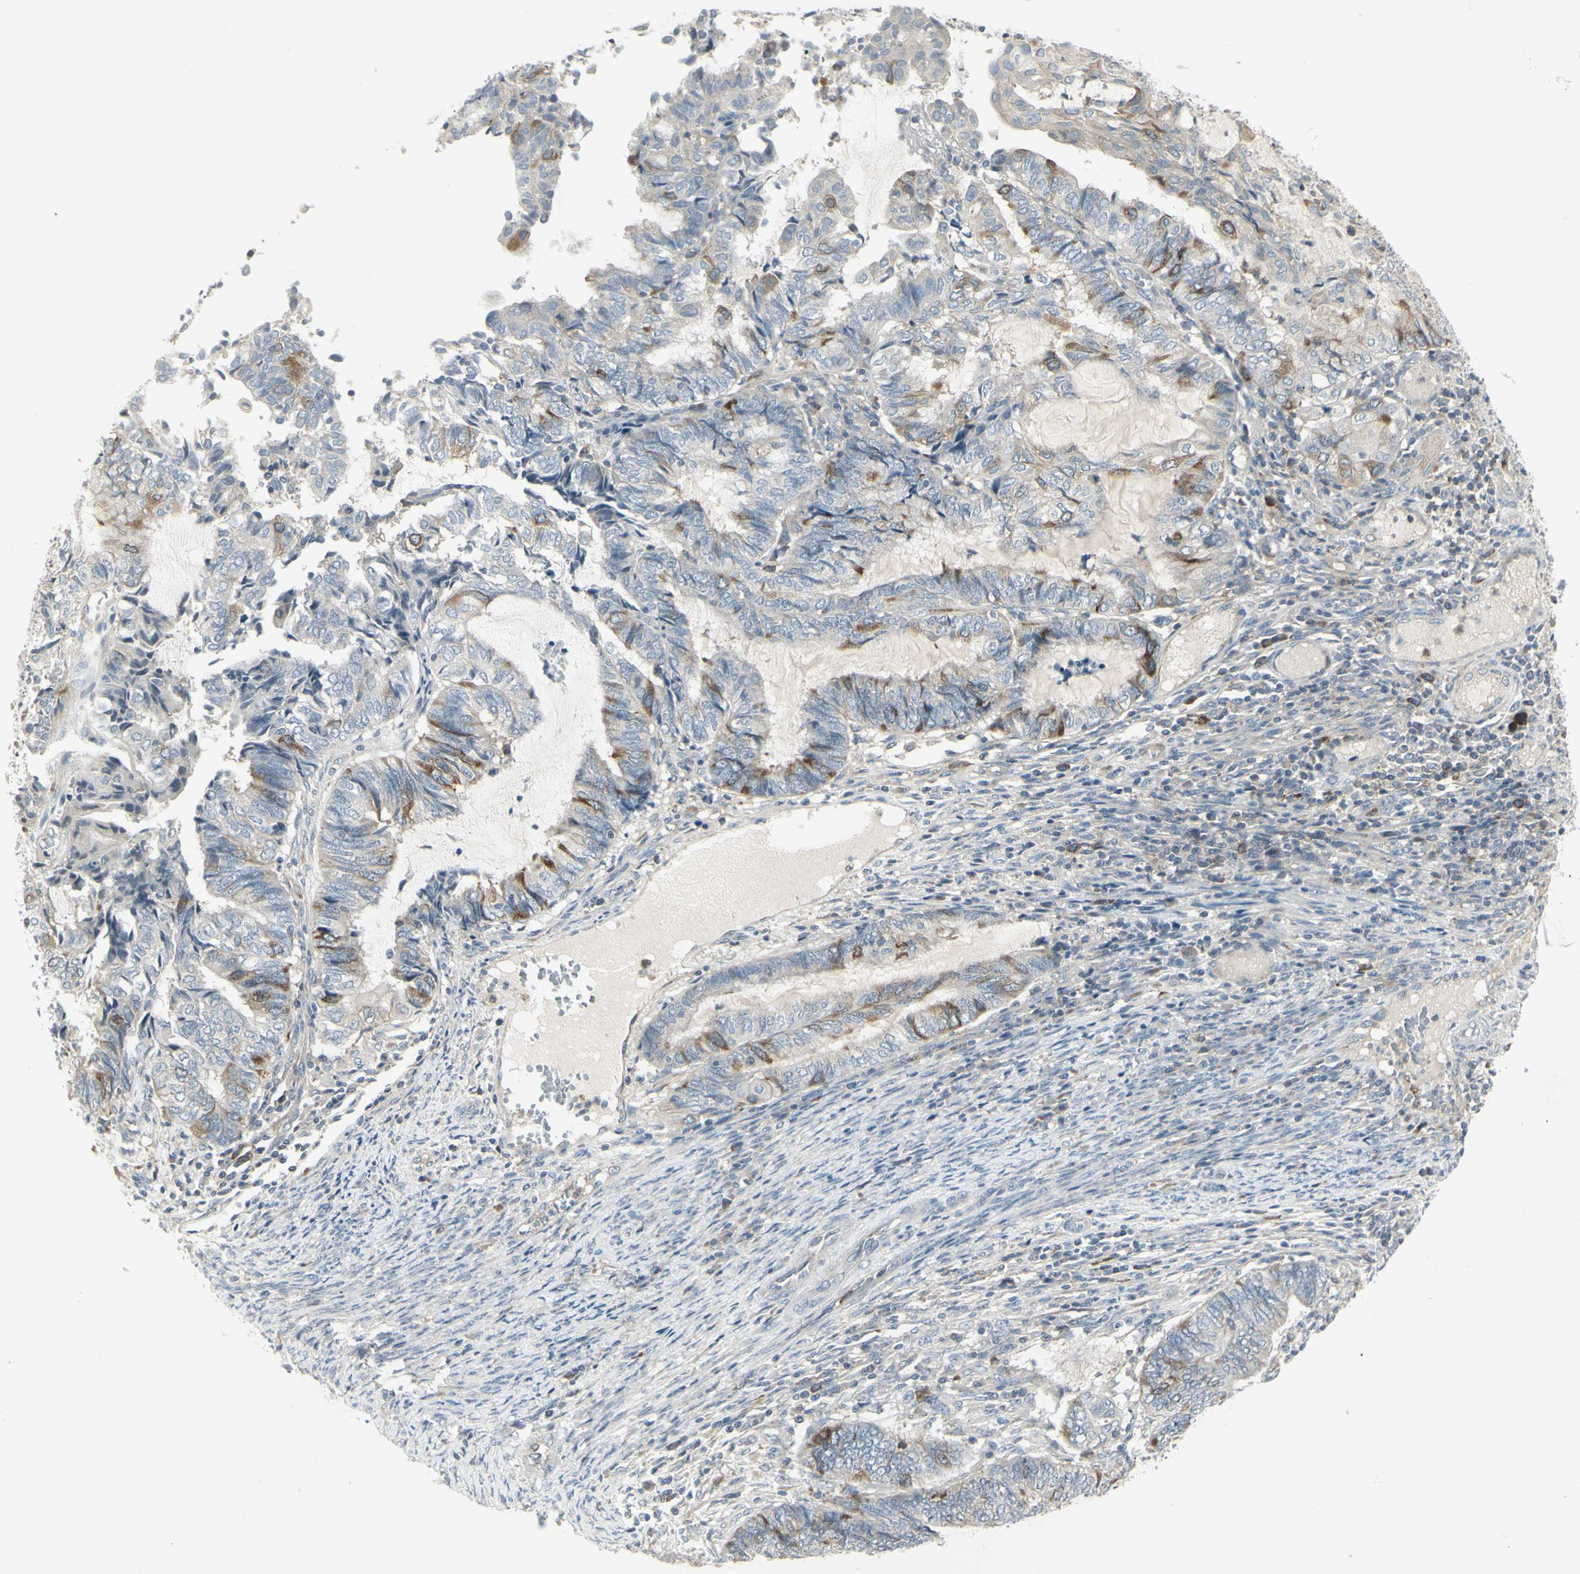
{"staining": {"intensity": "moderate", "quantity": "25%-75%", "location": "cytoplasmic/membranous"}, "tissue": "endometrial cancer", "cell_type": "Tumor cells", "image_type": "cancer", "snomed": [{"axis": "morphology", "description": "Adenocarcinoma, NOS"}, {"axis": "topography", "description": "Uterus"}, {"axis": "topography", "description": "Endometrium"}], "caption": "High-power microscopy captured an immunohistochemistry image of endometrial adenocarcinoma, revealing moderate cytoplasmic/membranous staining in approximately 25%-75% of tumor cells.", "gene": "CCNB2", "patient": {"sex": "female", "age": 70}}